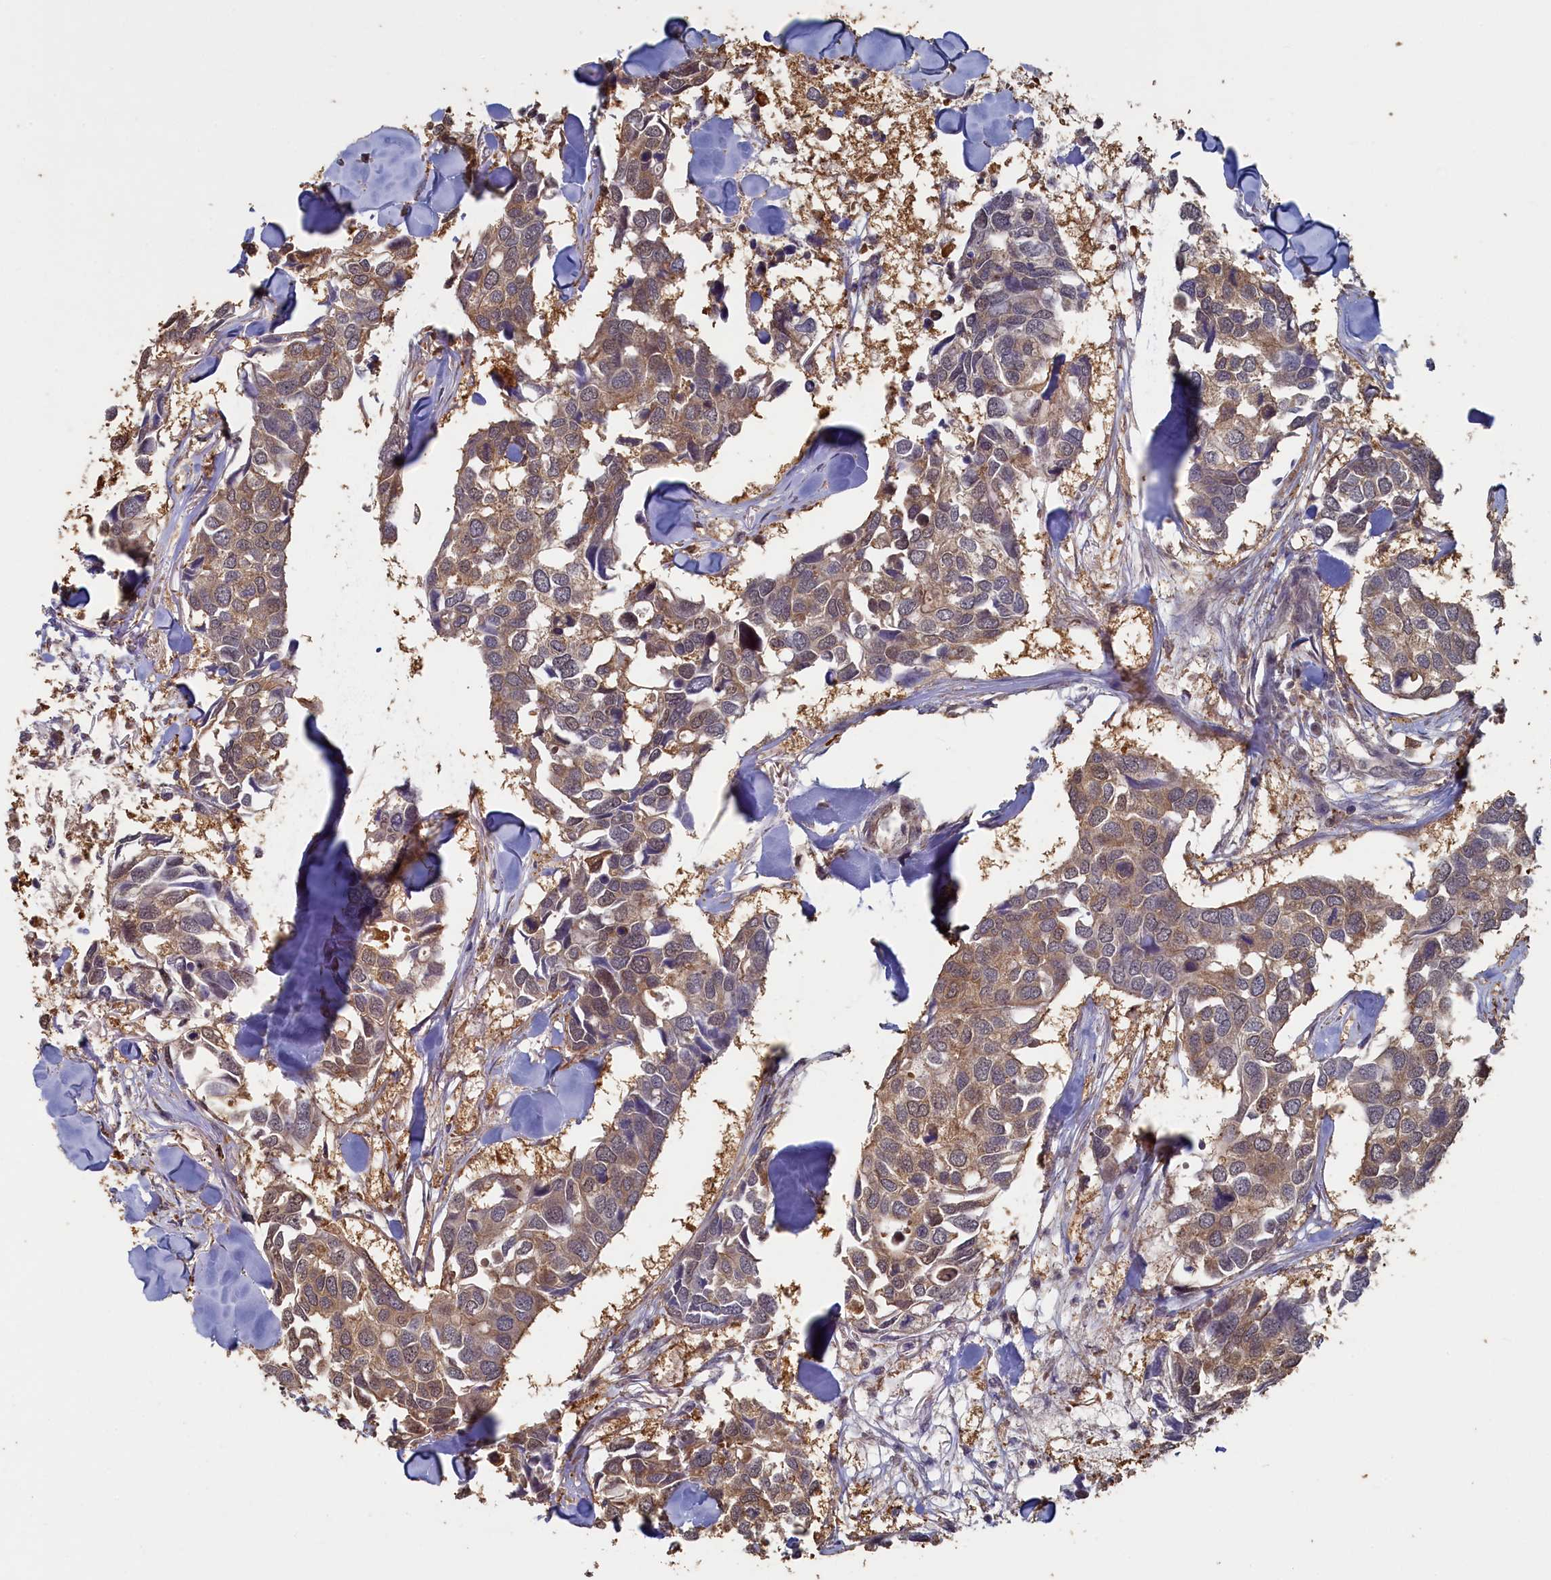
{"staining": {"intensity": "moderate", "quantity": ">75%", "location": "cytoplasmic/membranous"}, "tissue": "breast cancer", "cell_type": "Tumor cells", "image_type": "cancer", "snomed": [{"axis": "morphology", "description": "Duct carcinoma"}, {"axis": "topography", "description": "Breast"}], "caption": "This is a photomicrograph of IHC staining of infiltrating ductal carcinoma (breast), which shows moderate positivity in the cytoplasmic/membranous of tumor cells.", "gene": "UCHL3", "patient": {"sex": "female", "age": 83}}